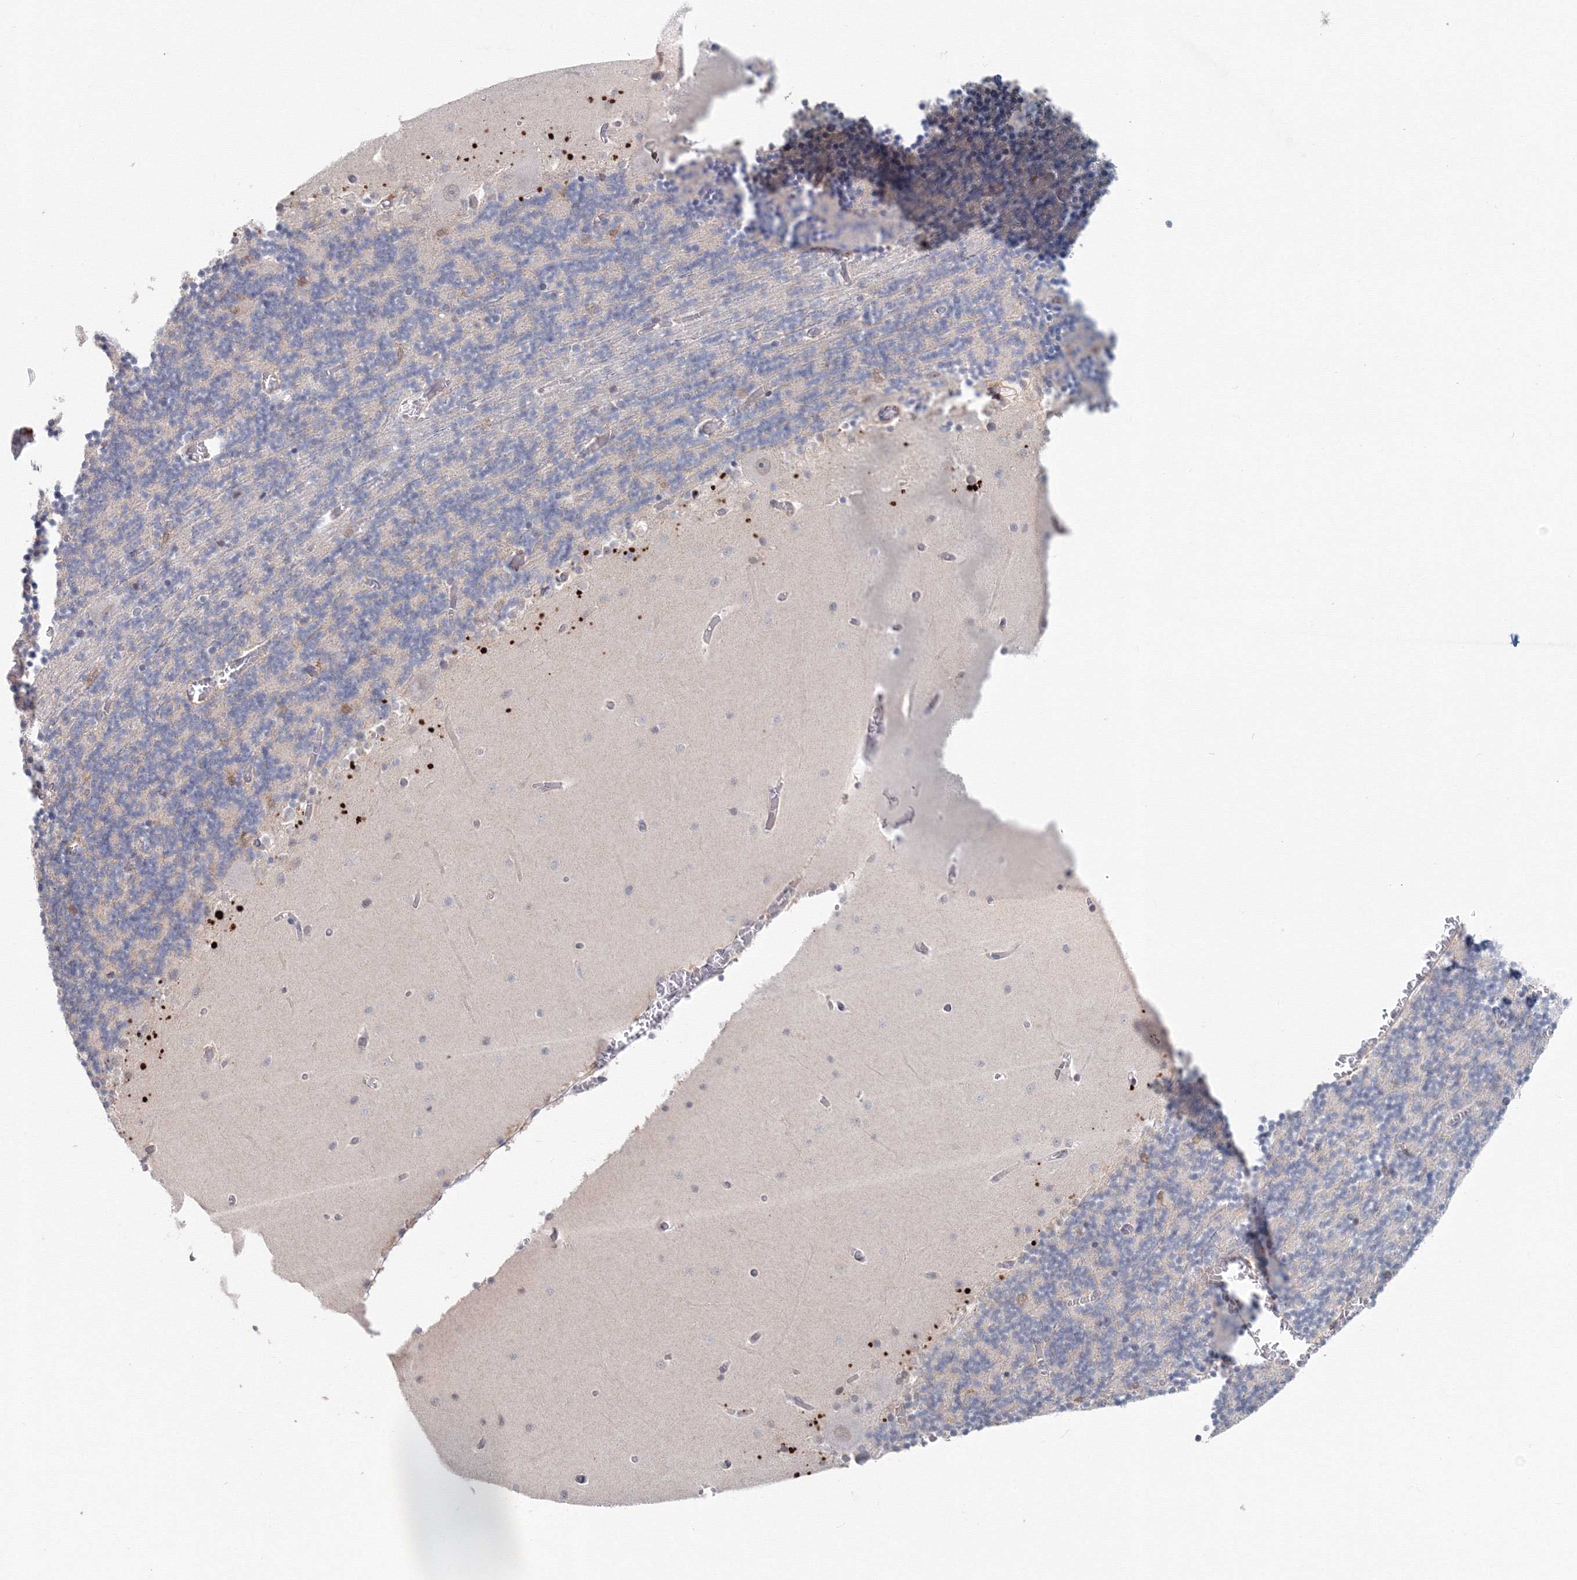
{"staining": {"intensity": "negative", "quantity": "none", "location": "none"}, "tissue": "cerebellum", "cell_type": "Cells in granular layer", "image_type": "normal", "snomed": [{"axis": "morphology", "description": "Normal tissue, NOS"}, {"axis": "topography", "description": "Cerebellum"}], "caption": "Human cerebellum stained for a protein using immunohistochemistry (IHC) exhibits no expression in cells in granular layer.", "gene": "SLC7A7", "patient": {"sex": "female", "age": 28}}